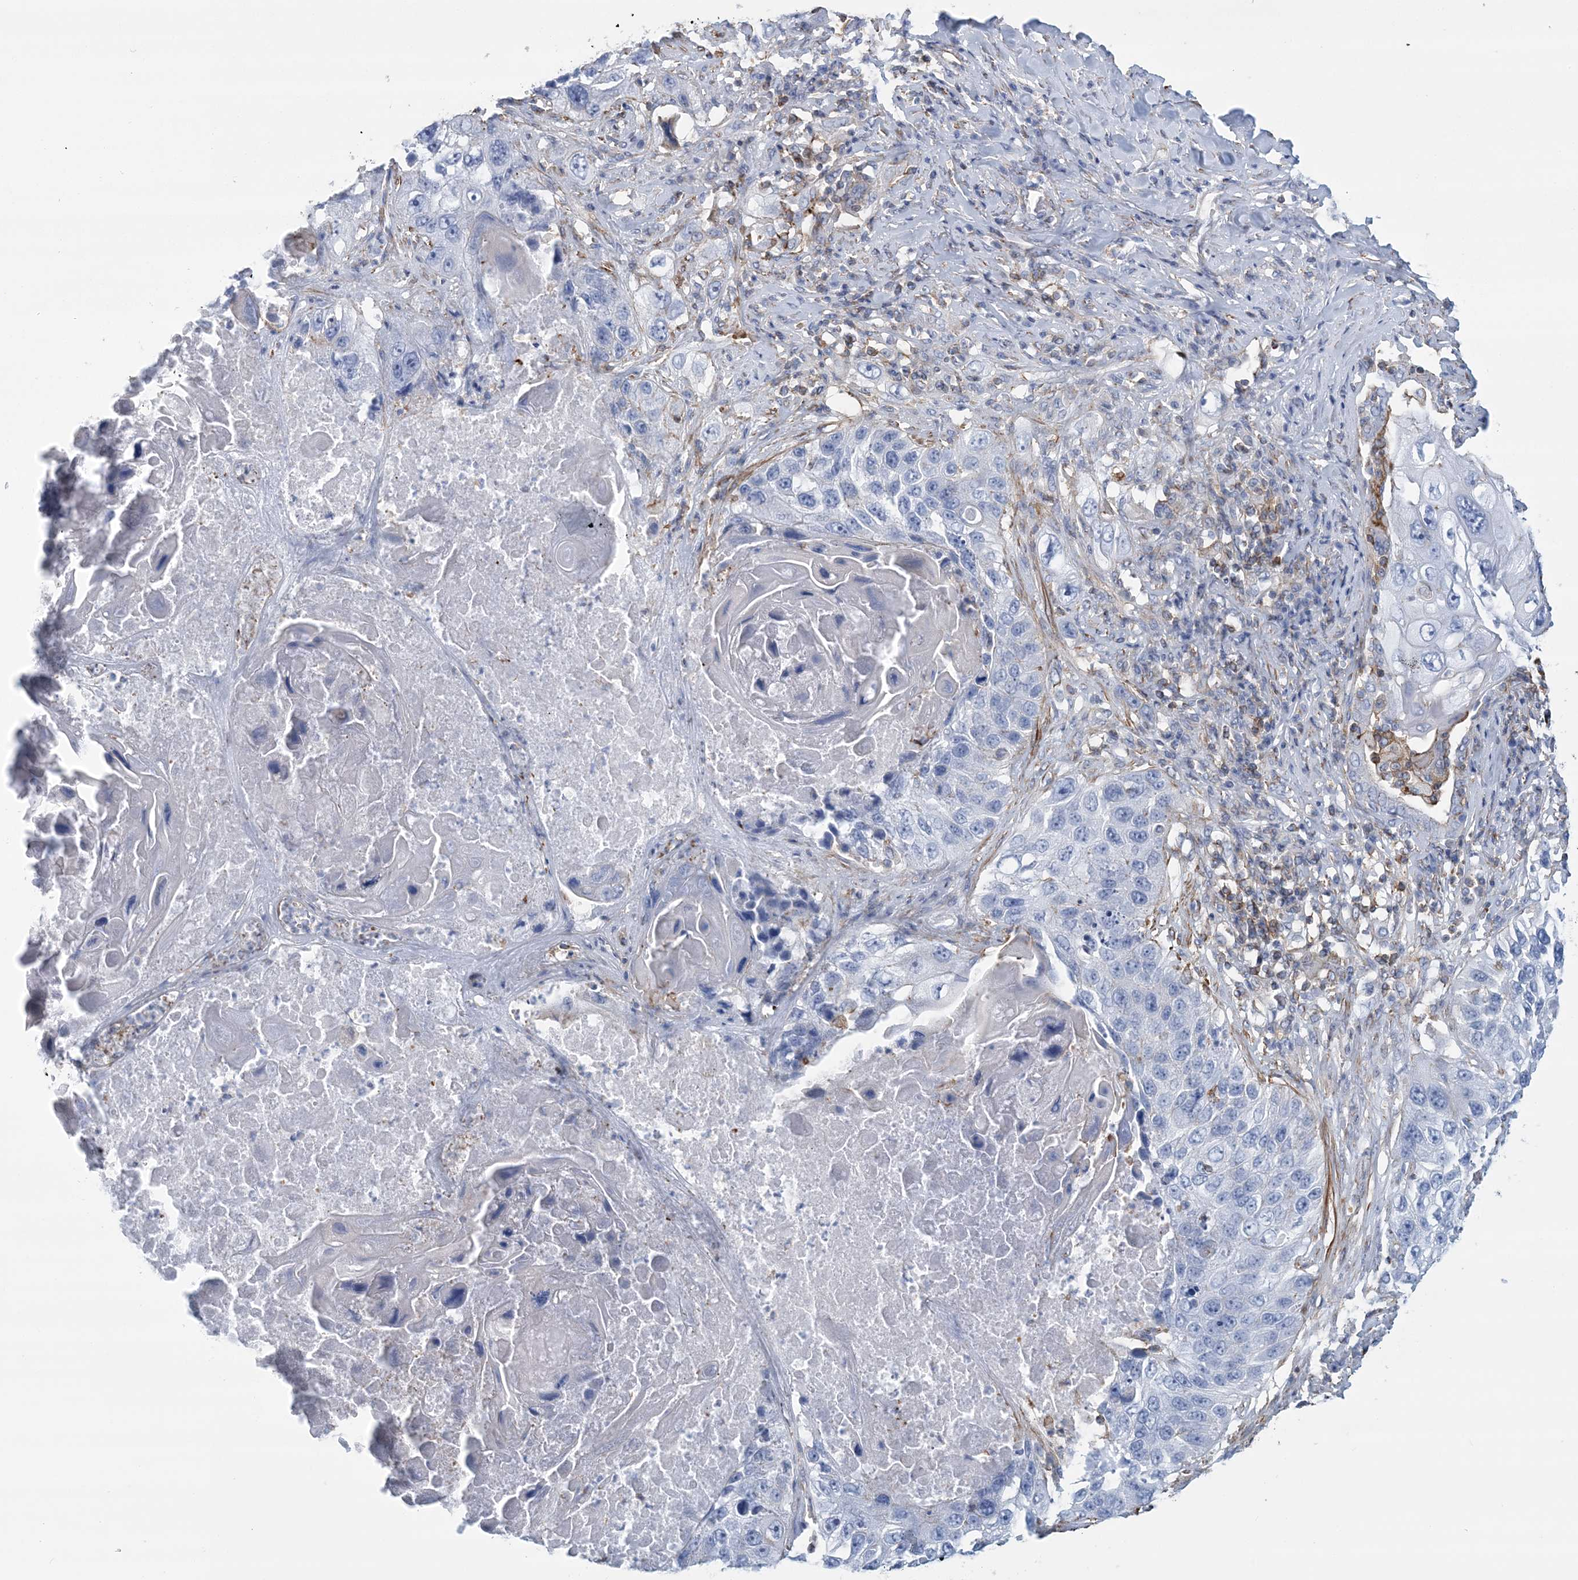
{"staining": {"intensity": "negative", "quantity": "none", "location": "none"}, "tissue": "lung cancer", "cell_type": "Tumor cells", "image_type": "cancer", "snomed": [{"axis": "morphology", "description": "Squamous cell carcinoma, NOS"}, {"axis": "topography", "description": "Lung"}], "caption": "Tumor cells show no significant protein positivity in lung cancer. Nuclei are stained in blue.", "gene": "C11orf21", "patient": {"sex": "male", "age": 61}}